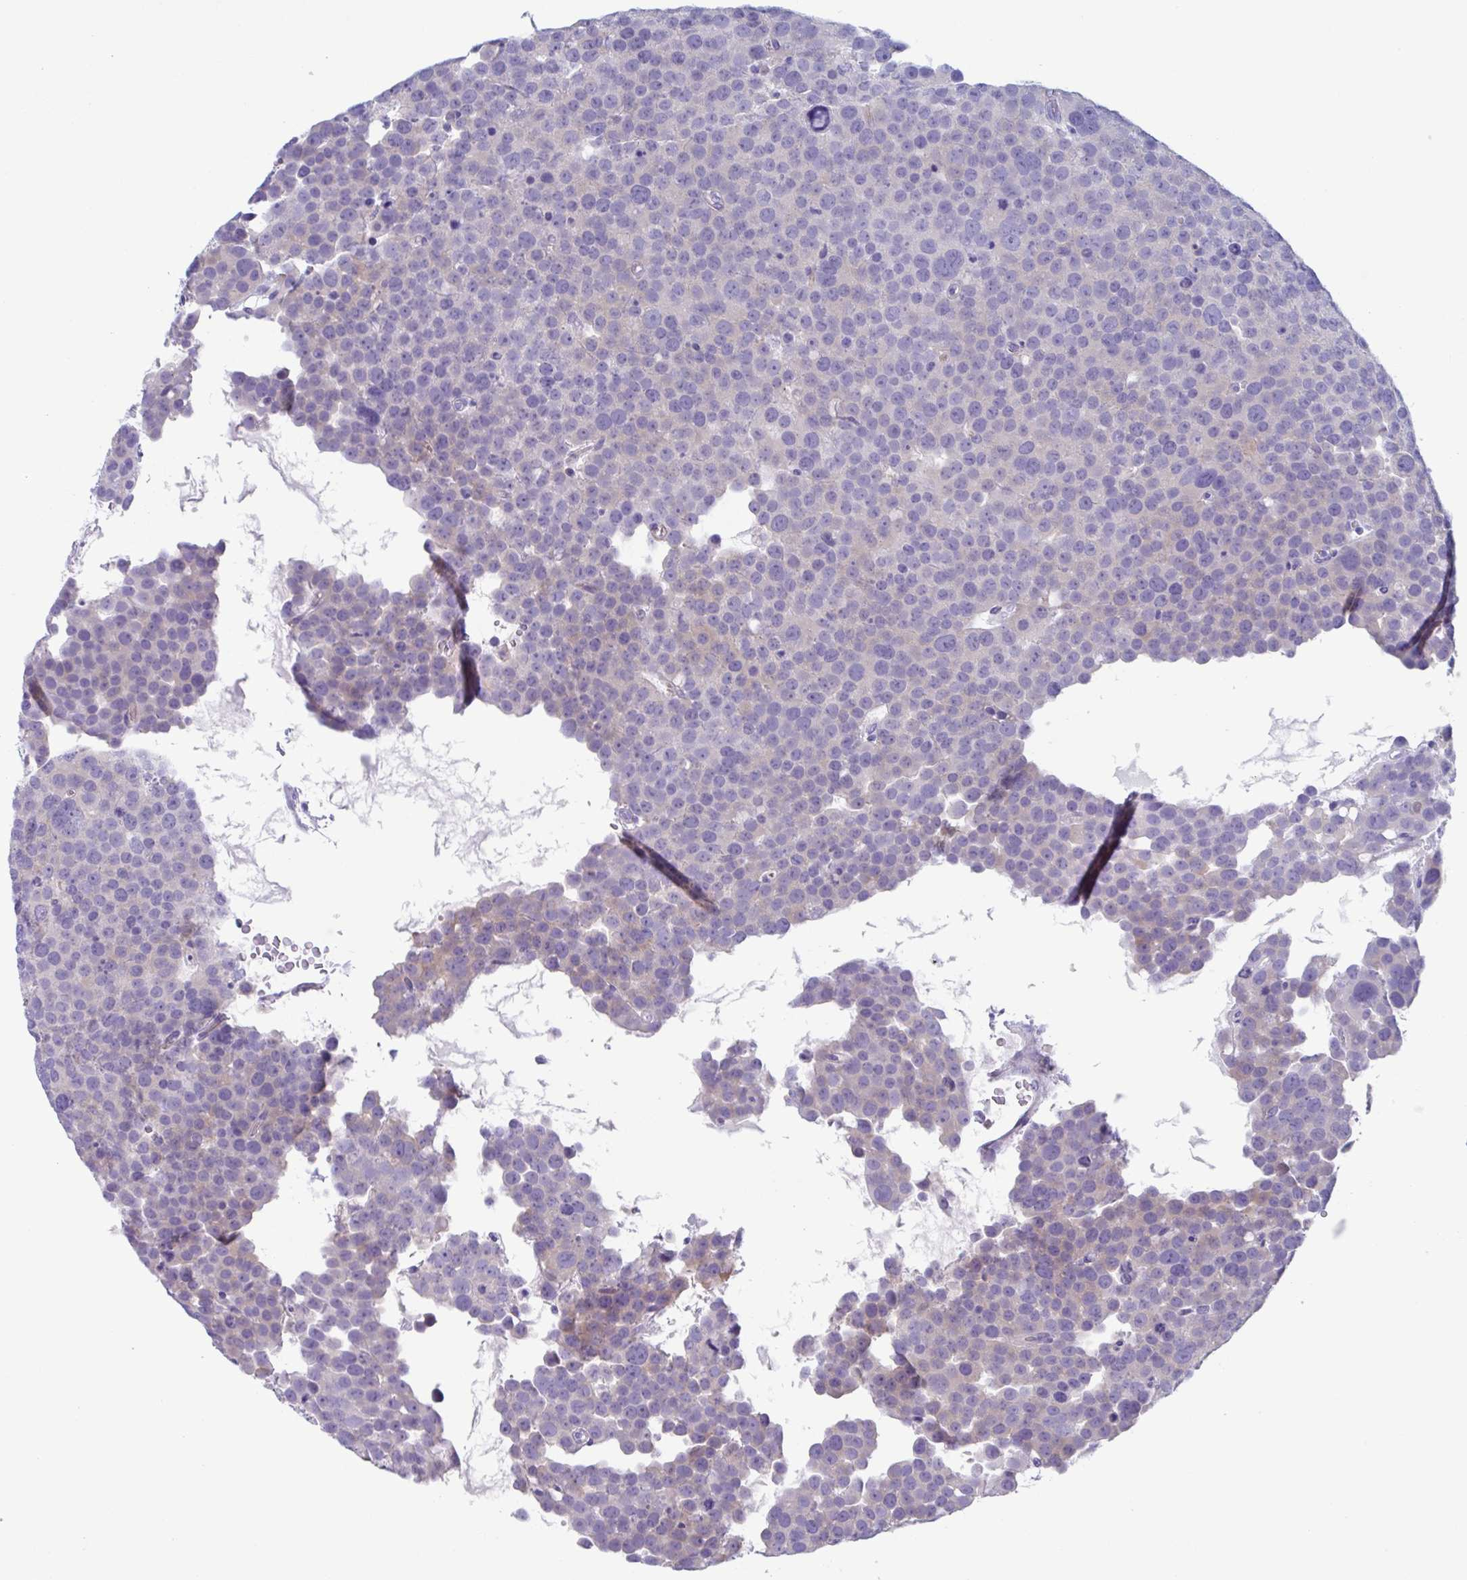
{"staining": {"intensity": "negative", "quantity": "none", "location": "none"}, "tissue": "testis cancer", "cell_type": "Tumor cells", "image_type": "cancer", "snomed": [{"axis": "morphology", "description": "Seminoma, NOS"}, {"axis": "topography", "description": "Testis"}], "caption": "Protein analysis of testis seminoma reveals no significant positivity in tumor cells.", "gene": "LPIN3", "patient": {"sex": "male", "age": 71}}